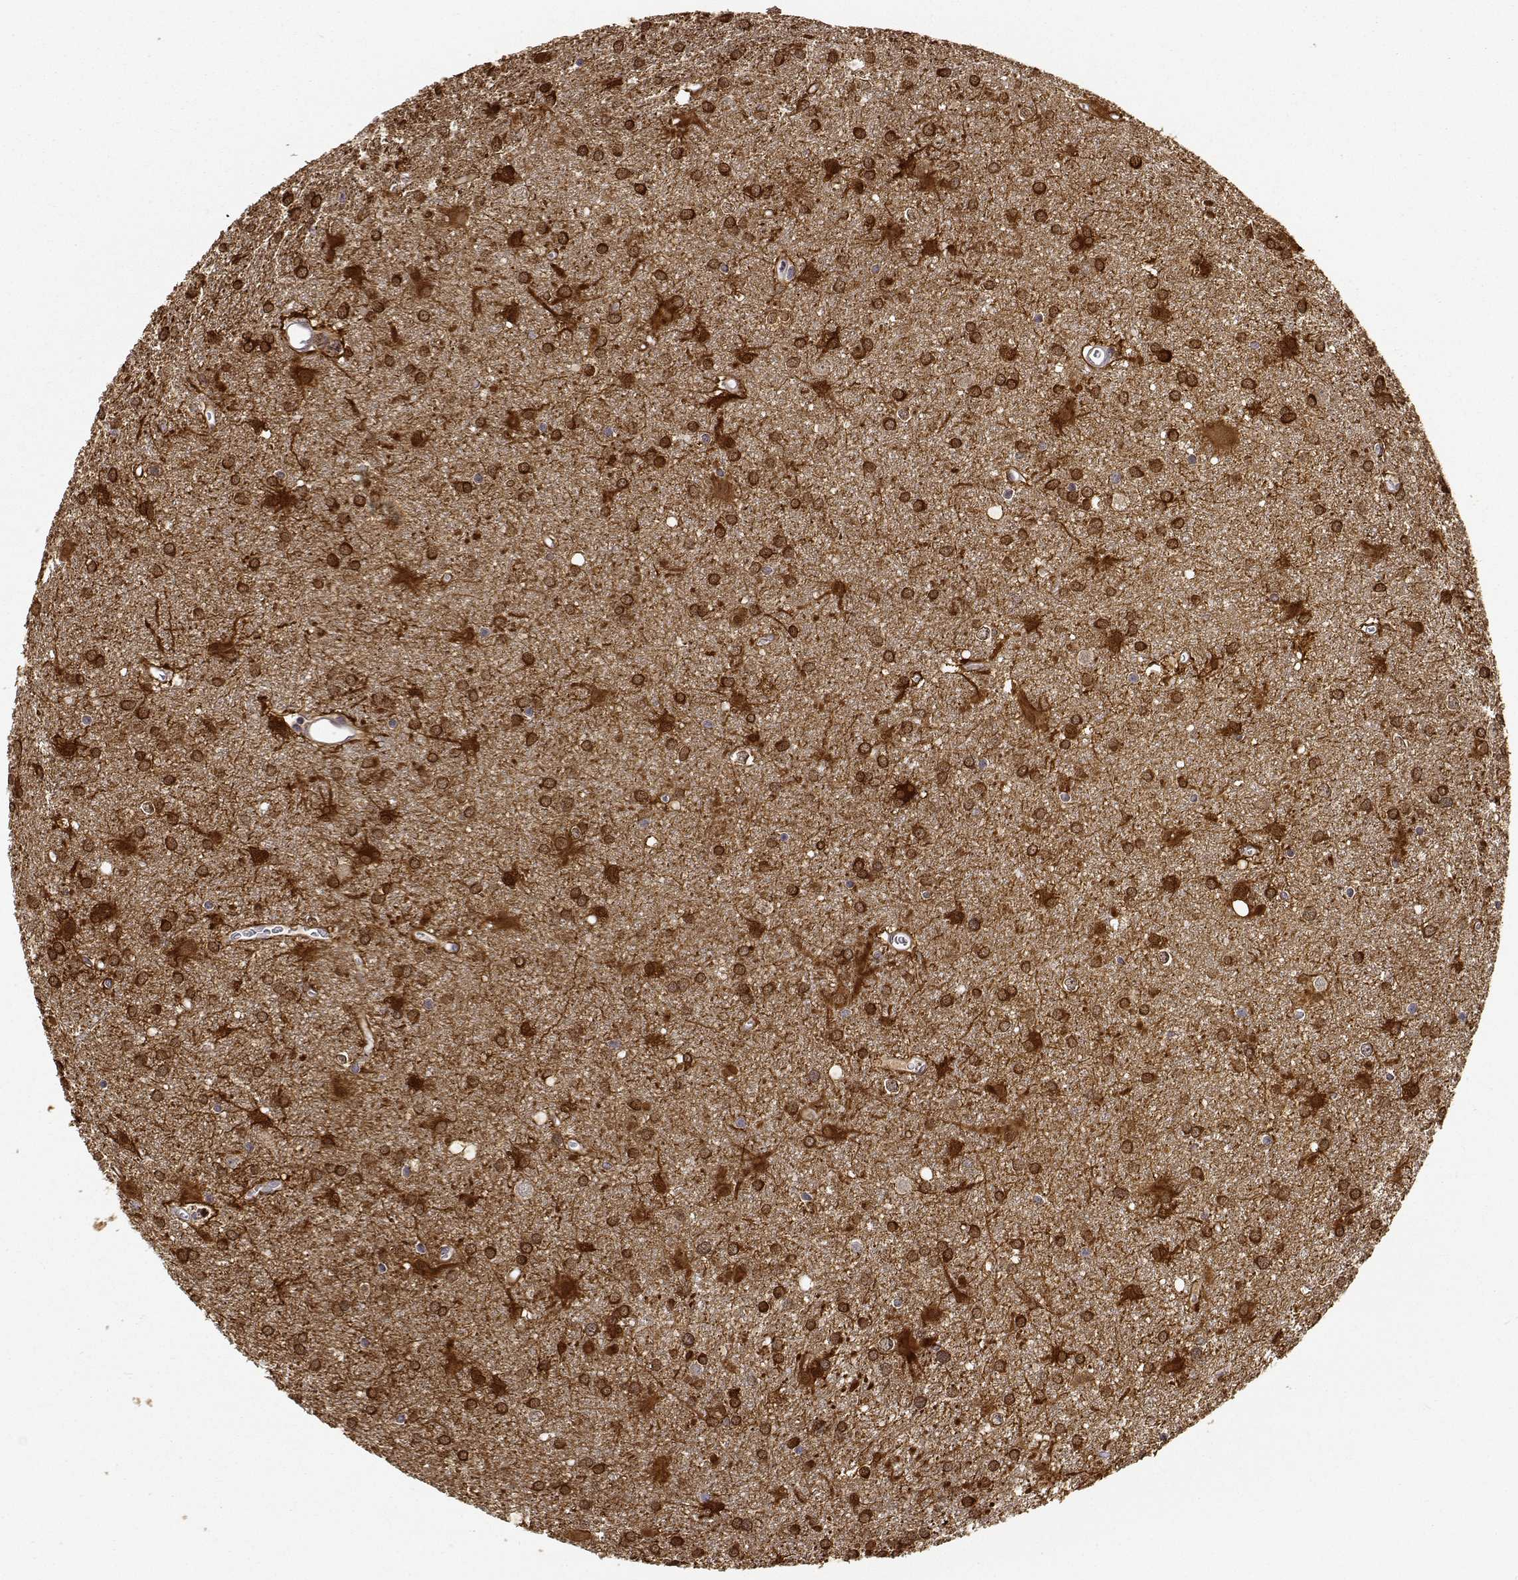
{"staining": {"intensity": "strong", "quantity": ">75%", "location": "cytoplasmic/membranous,nuclear"}, "tissue": "glioma", "cell_type": "Tumor cells", "image_type": "cancer", "snomed": [{"axis": "morphology", "description": "Glioma, malignant, Low grade"}, {"axis": "topography", "description": "Brain"}], "caption": "A high amount of strong cytoplasmic/membranous and nuclear staining is present in about >75% of tumor cells in glioma tissue.", "gene": "PHGDH", "patient": {"sex": "male", "age": 58}}